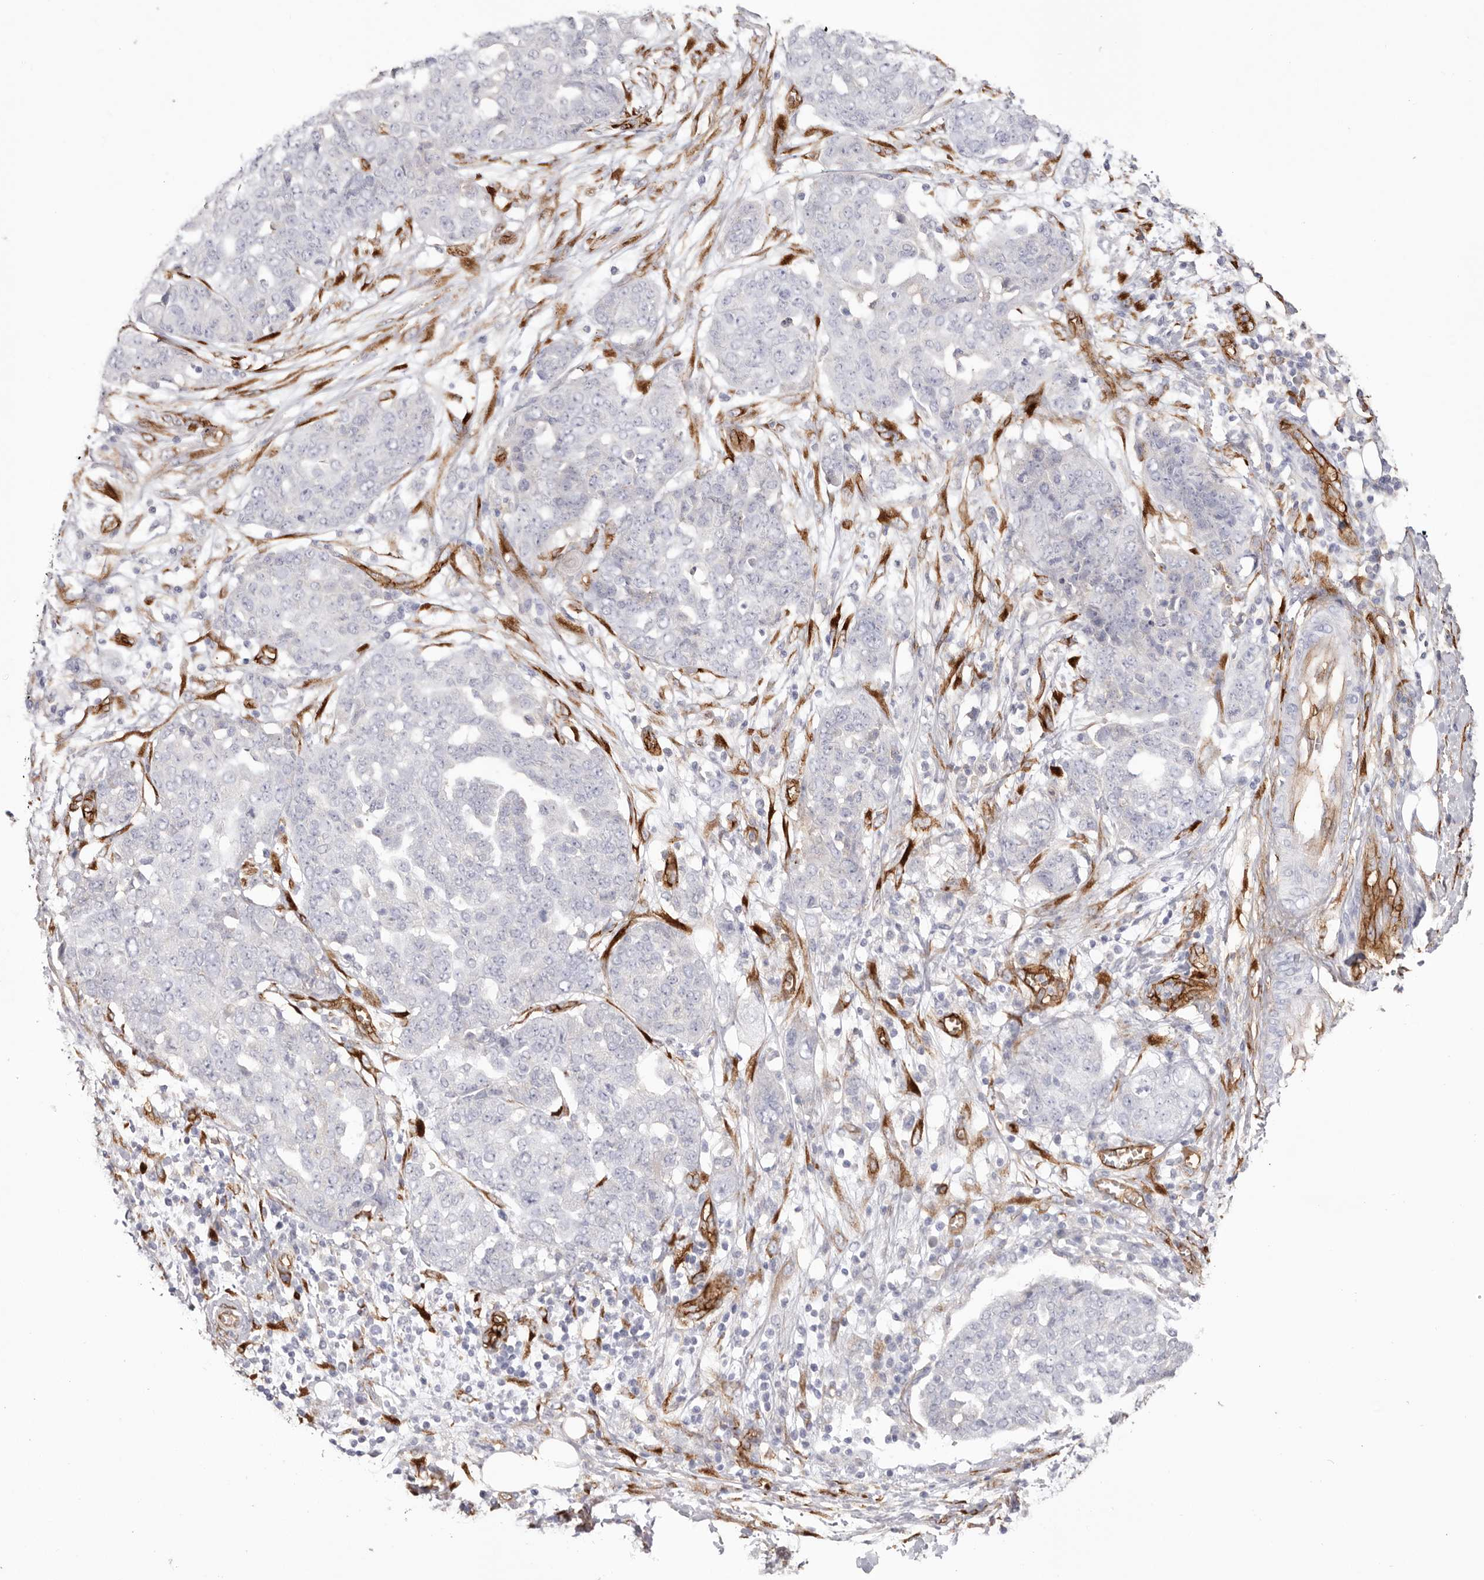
{"staining": {"intensity": "negative", "quantity": "none", "location": "none"}, "tissue": "ovarian cancer", "cell_type": "Tumor cells", "image_type": "cancer", "snomed": [{"axis": "morphology", "description": "Cystadenocarcinoma, serous, NOS"}, {"axis": "topography", "description": "Soft tissue"}, {"axis": "topography", "description": "Ovary"}], "caption": "Immunohistochemistry of ovarian serous cystadenocarcinoma reveals no expression in tumor cells.", "gene": "LRRC66", "patient": {"sex": "female", "age": 57}}